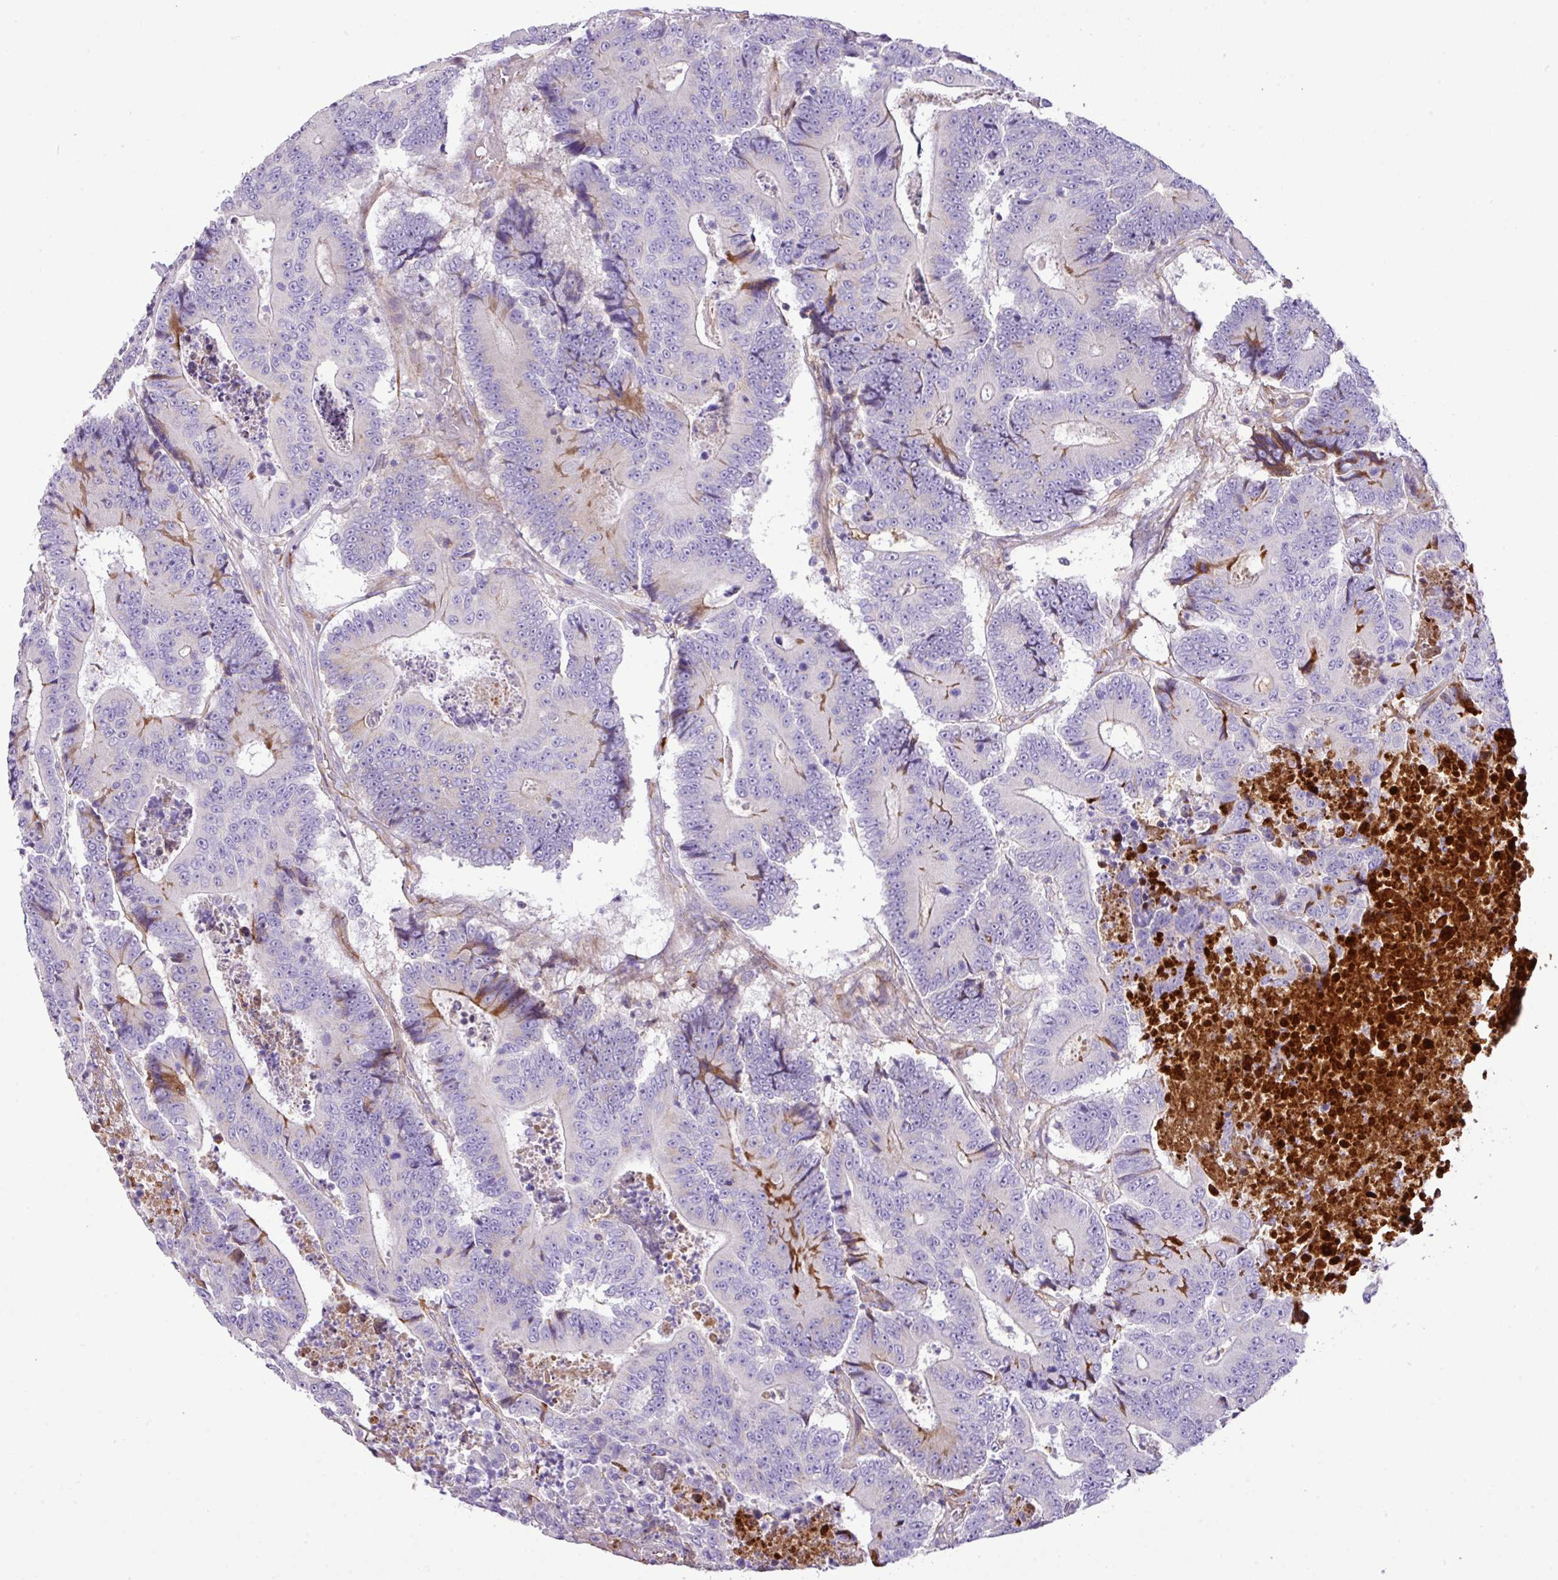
{"staining": {"intensity": "negative", "quantity": "none", "location": "none"}, "tissue": "colorectal cancer", "cell_type": "Tumor cells", "image_type": "cancer", "snomed": [{"axis": "morphology", "description": "Adenocarcinoma, NOS"}, {"axis": "topography", "description": "Colon"}], "caption": "Photomicrograph shows no significant protein expression in tumor cells of colorectal adenocarcinoma.", "gene": "CTXN2", "patient": {"sex": "male", "age": 83}}